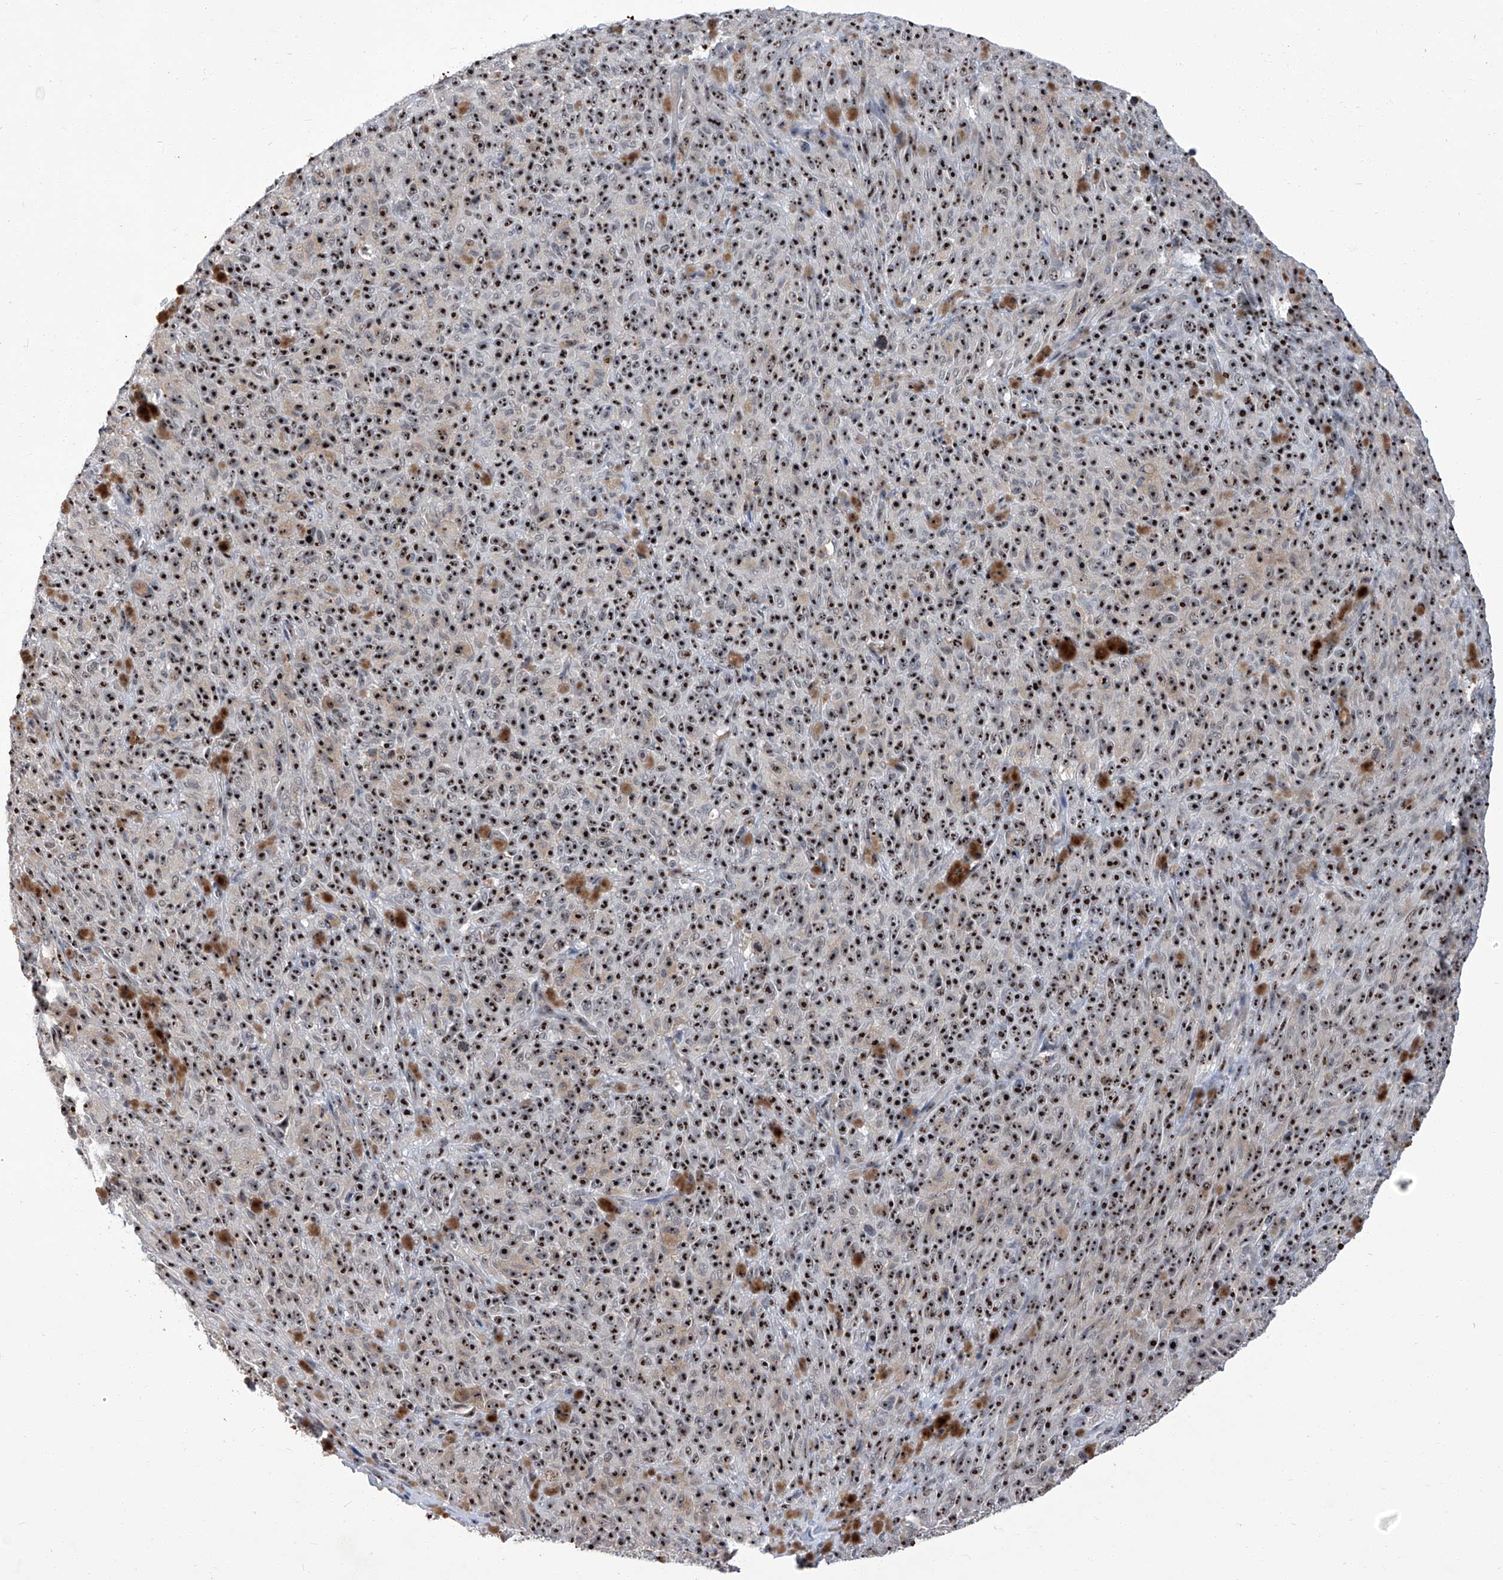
{"staining": {"intensity": "strong", "quantity": ">75%", "location": "nuclear"}, "tissue": "melanoma", "cell_type": "Tumor cells", "image_type": "cancer", "snomed": [{"axis": "morphology", "description": "Malignant melanoma, NOS"}, {"axis": "topography", "description": "Skin"}], "caption": "IHC histopathology image of neoplastic tissue: human malignant melanoma stained using immunohistochemistry (IHC) reveals high levels of strong protein expression localized specifically in the nuclear of tumor cells, appearing as a nuclear brown color.", "gene": "CMTR1", "patient": {"sex": "female", "age": 82}}